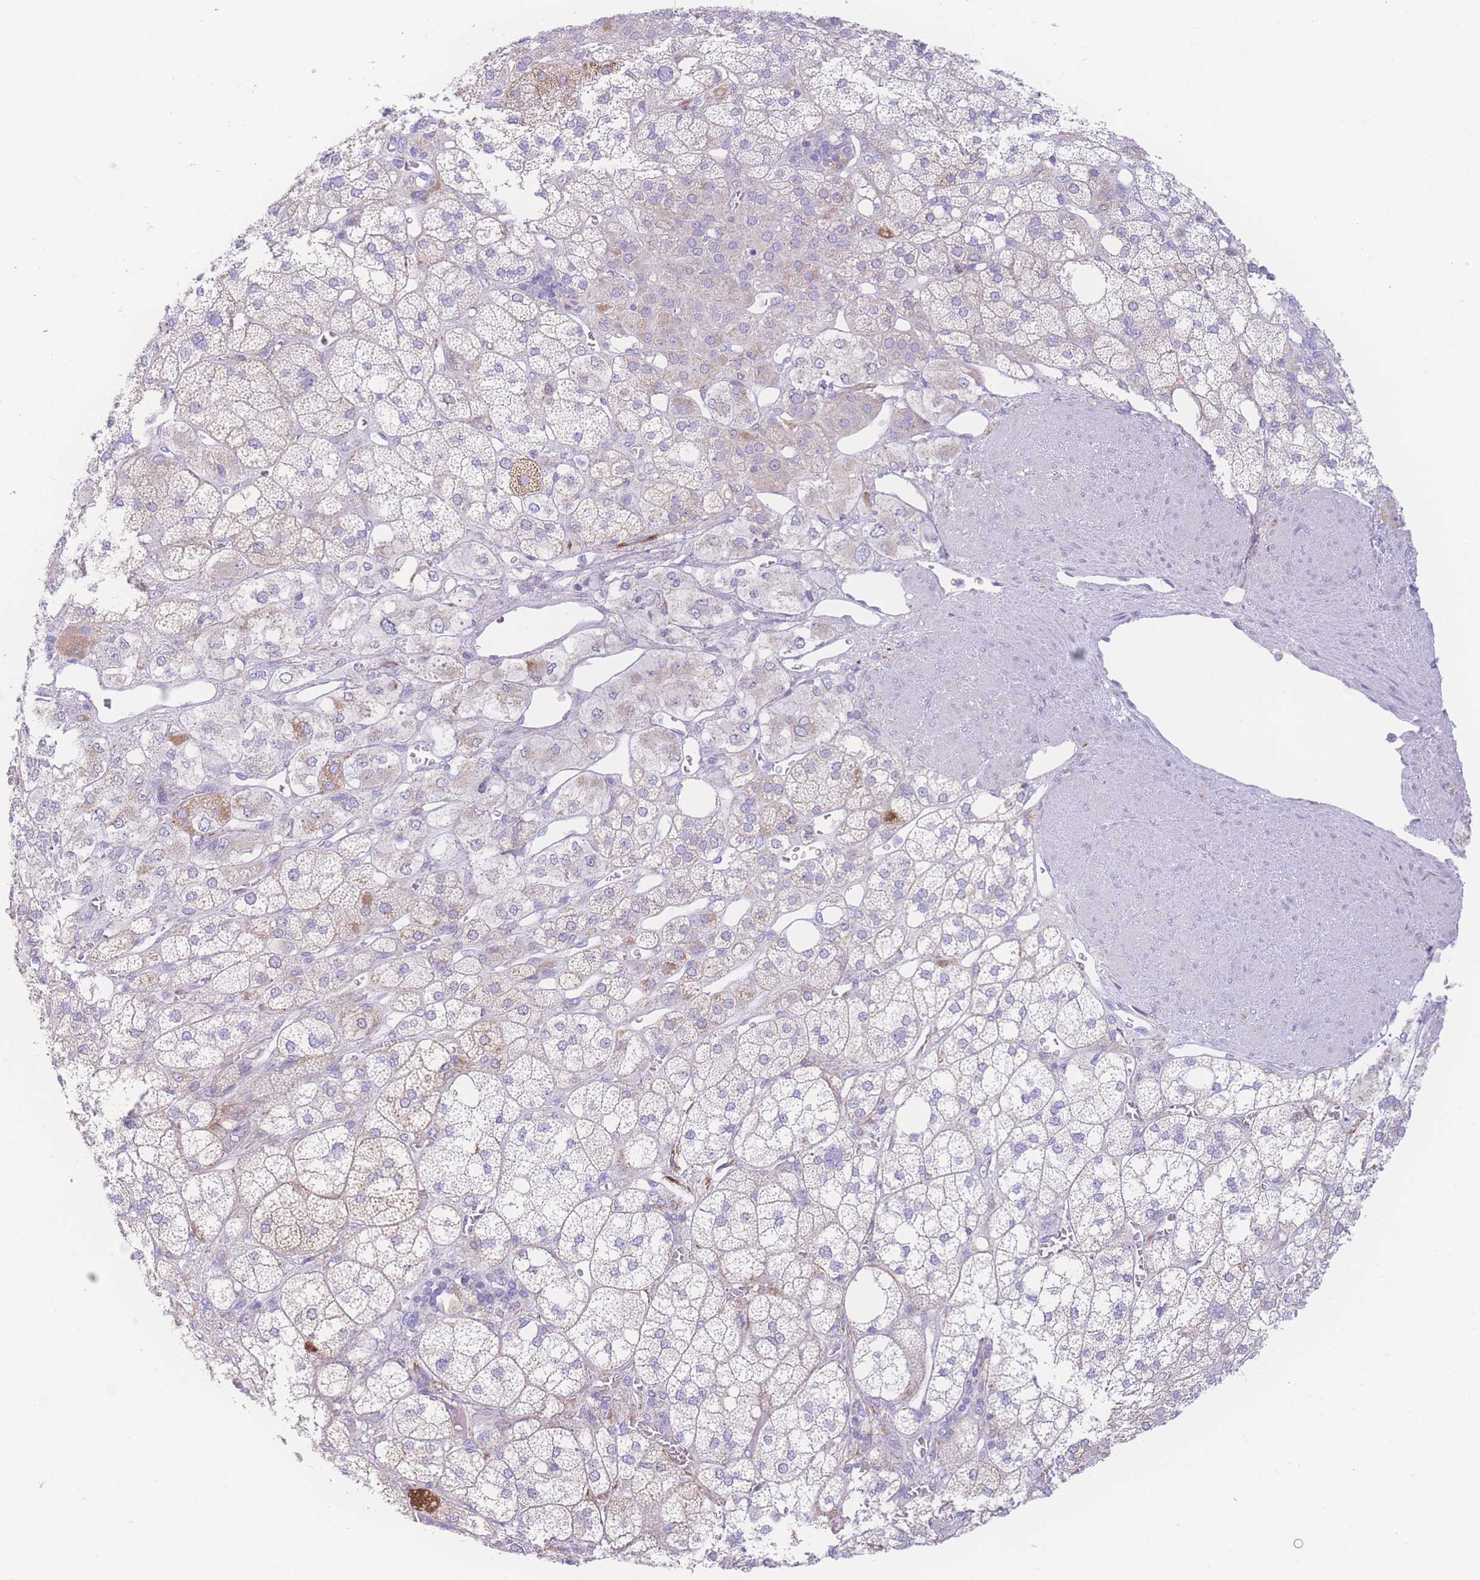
{"staining": {"intensity": "weak", "quantity": "<25%", "location": "cytoplasmic/membranous"}, "tissue": "adrenal gland", "cell_type": "Glandular cells", "image_type": "normal", "snomed": [{"axis": "morphology", "description": "Normal tissue, NOS"}, {"axis": "topography", "description": "Adrenal gland"}], "caption": "Immunohistochemistry histopathology image of unremarkable adrenal gland: human adrenal gland stained with DAB shows no significant protein staining in glandular cells.", "gene": "NBEAL1", "patient": {"sex": "male", "age": 61}}